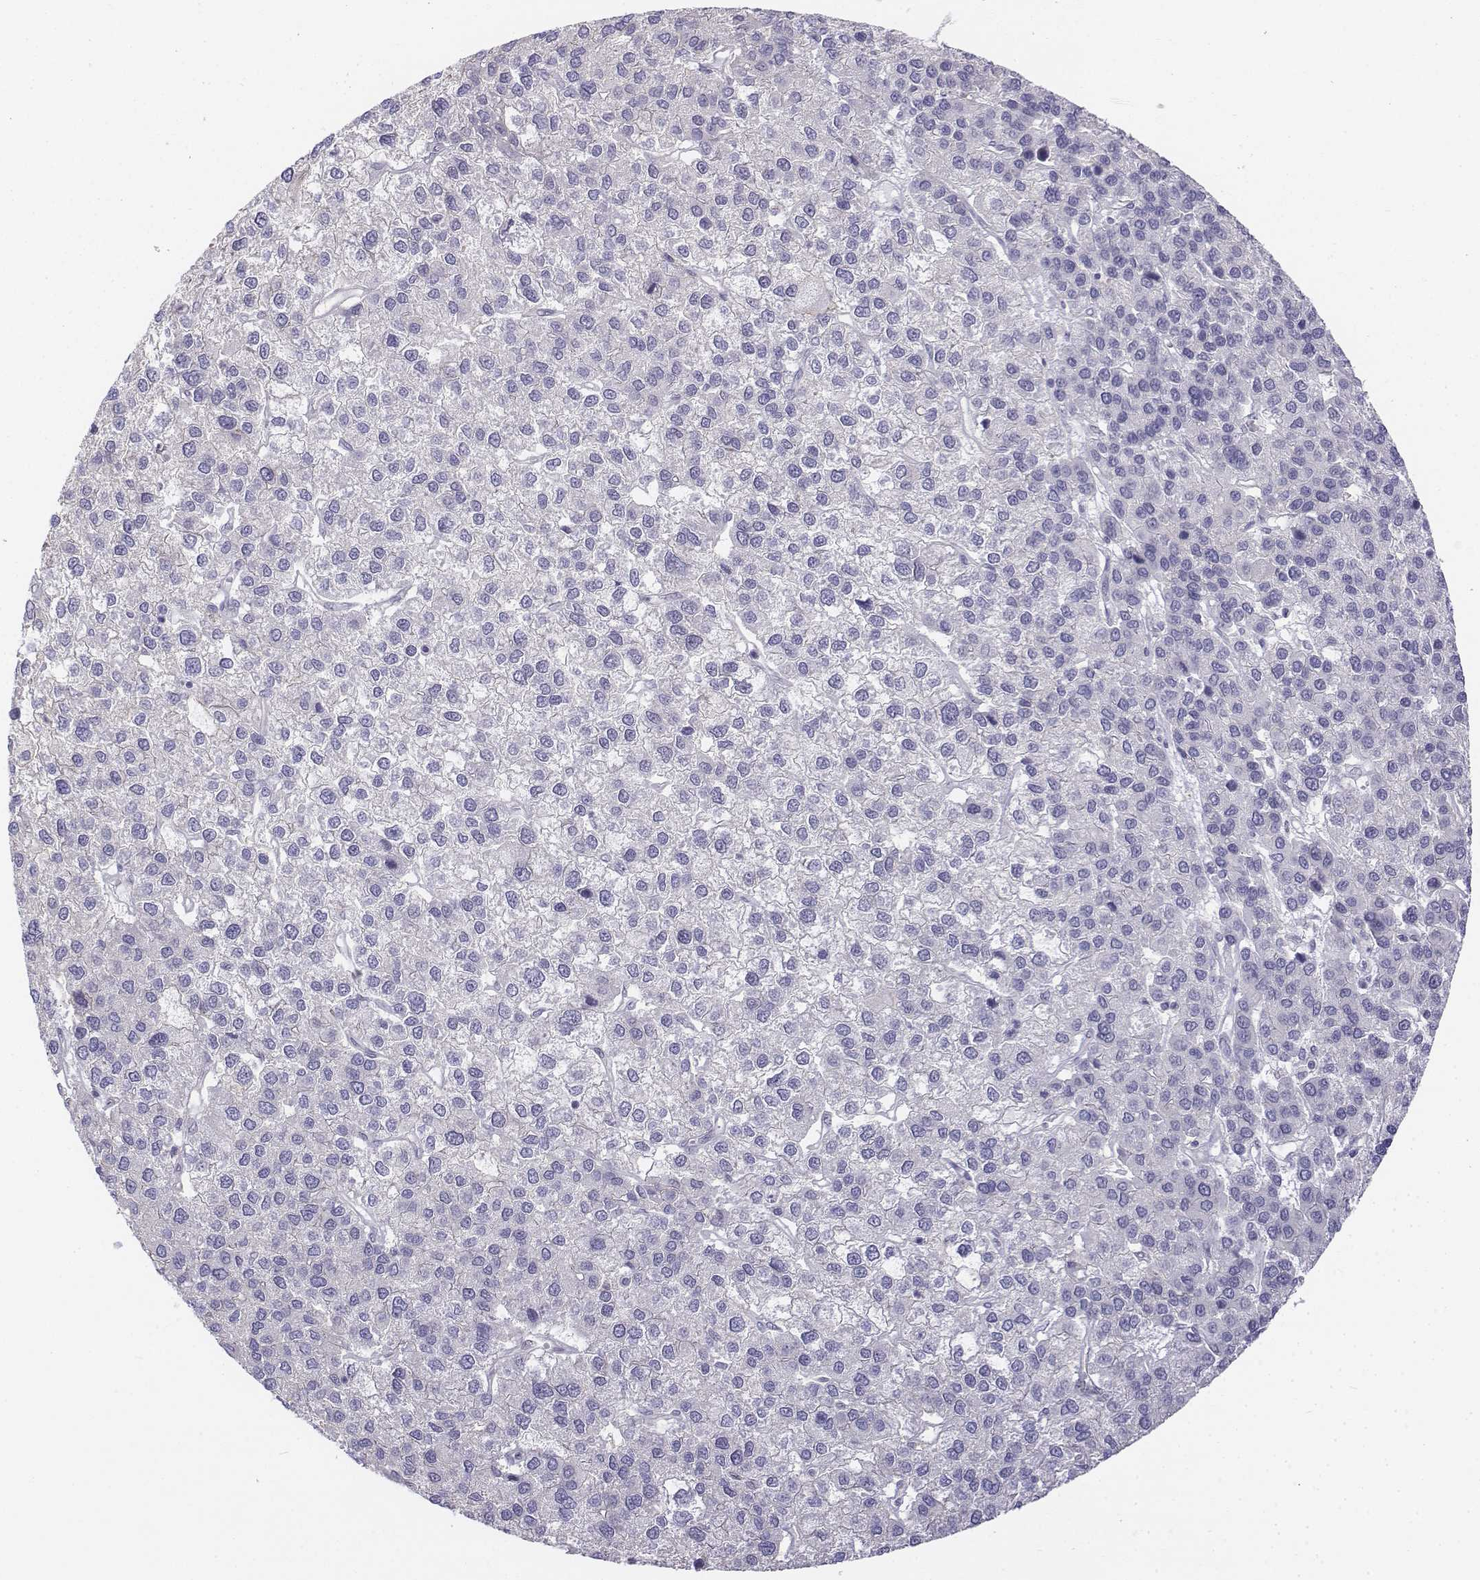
{"staining": {"intensity": "negative", "quantity": "none", "location": "none"}, "tissue": "liver cancer", "cell_type": "Tumor cells", "image_type": "cancer", "snomed": [{"axis": "morphology", "description": "Carcinoma, Hepatocellular, NOS"}, {"axis": "topography", "description": "Liver"}], "caption": "Liver hepatocellular carcinoma stained for a protein using IHC exhibits no staining tumor cells.", "gene": "LGSN", "patient": {"sex": "female", "age": 41}}